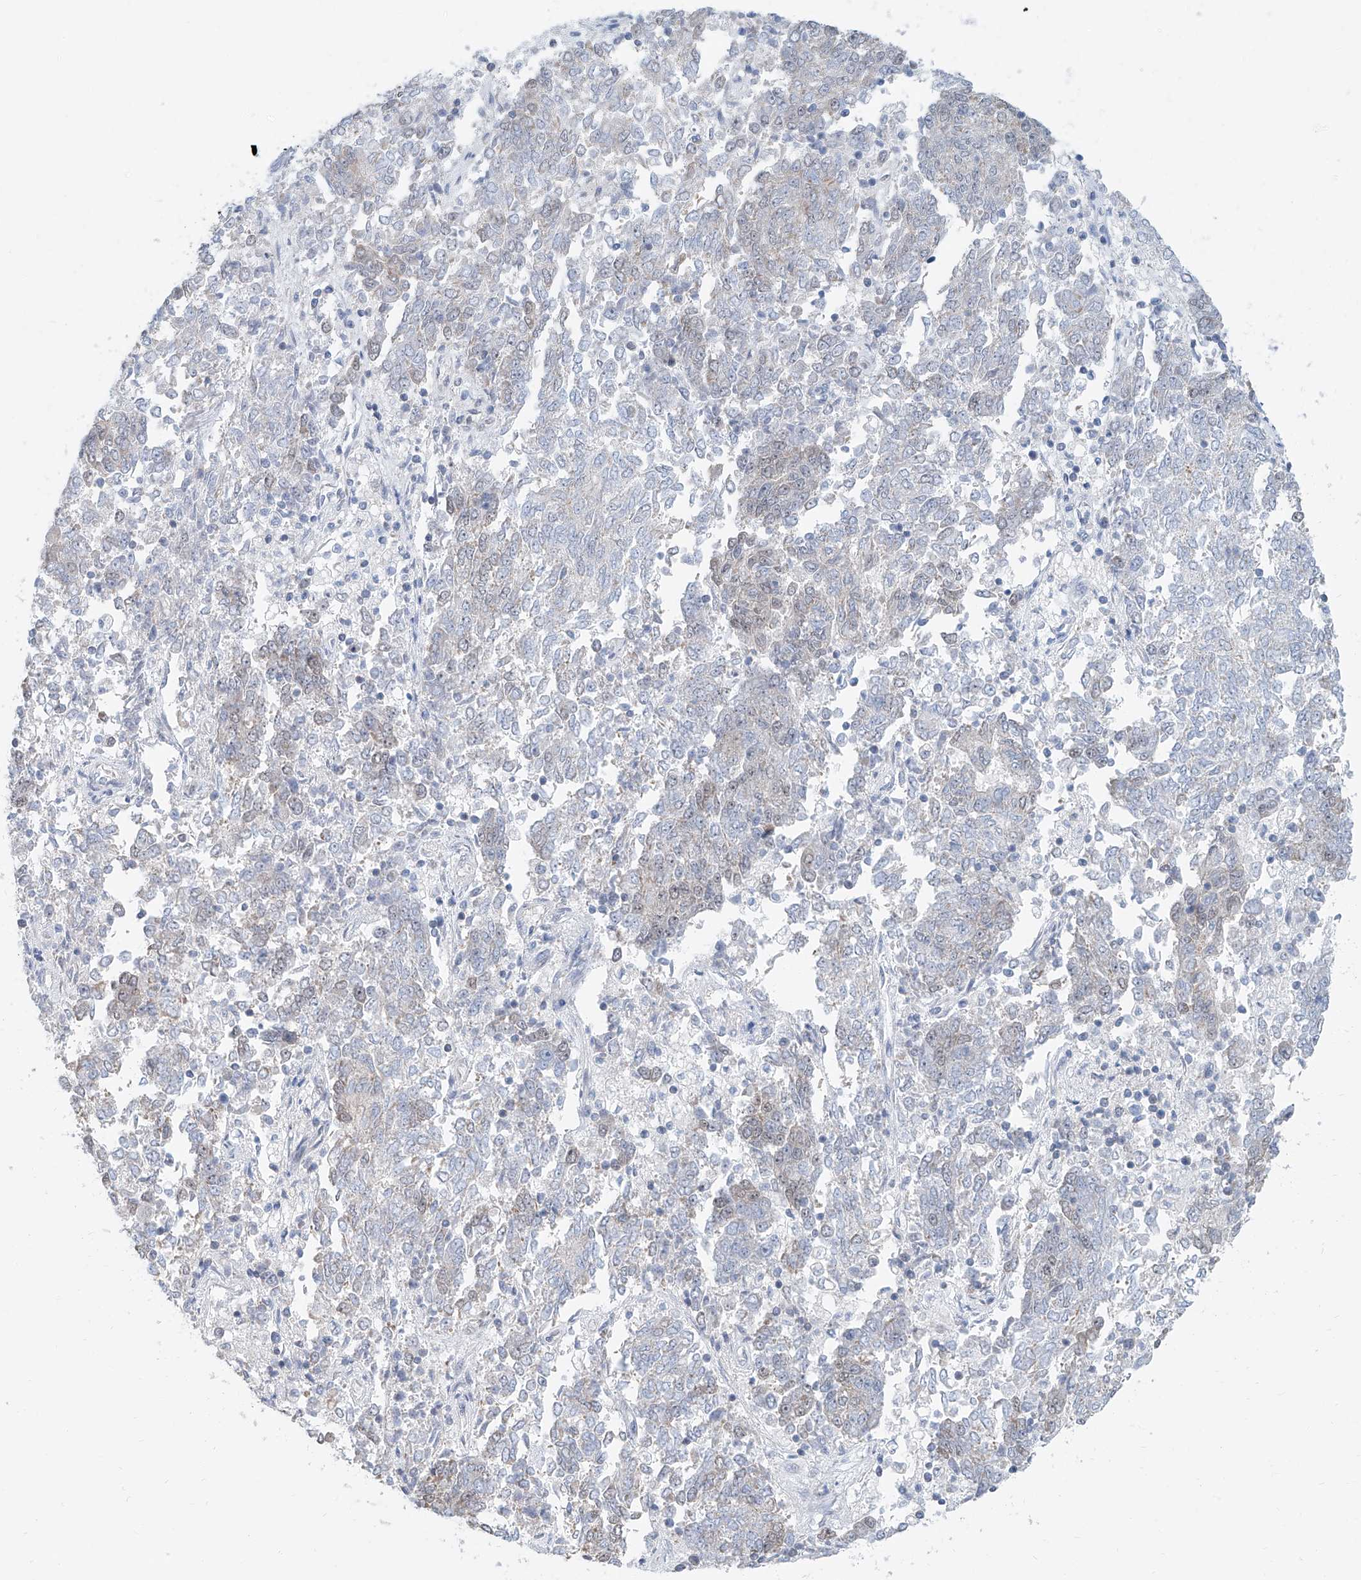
{"staining": {"intensity": "weak", "quantity": "<25%", "location": "nuclear"}, "tissue": "endometrial cancer", "cell_type": "Tumor cells", "image_type": "cancer", "snomed": [{"axis": "morphology", "description": "Adenocarcinoma, NOS"}, {"axis": "topography", "description": "Endometrium"}], "caption": "DAB immunohistochemical staining of human endometrial cancer reveals no significant positivity in tumor cells.", "gene": "SDE2", "patient": {"sex": "female", "age": 80}}